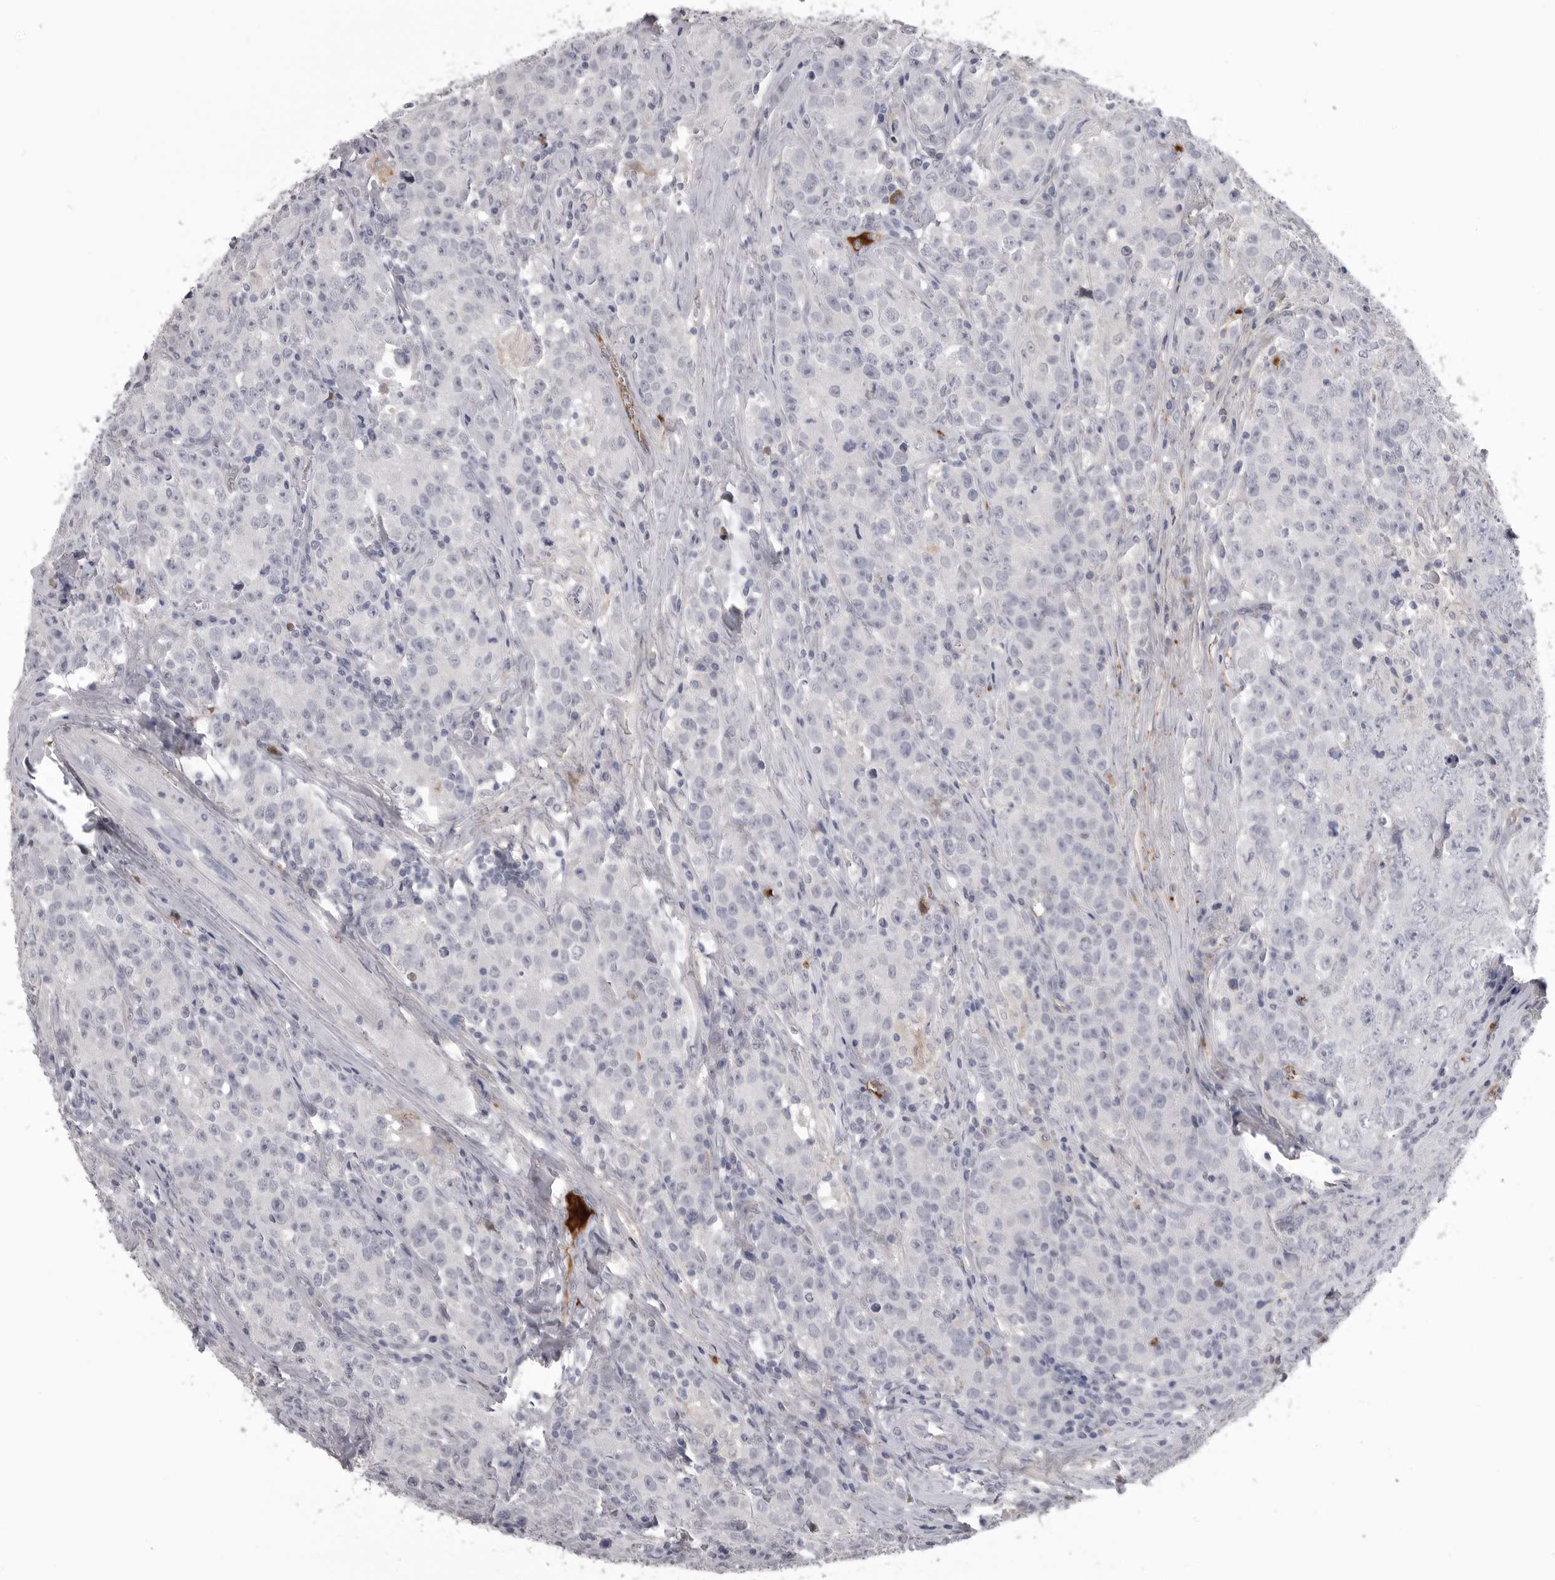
{"staining": {"intensity": "negative", "quantity": "none", "location": "none"}, "tissue": "testis cancer", "cell_type": "Tumor cells", "image_type": "cancer", "snomed": [{"axis": "morphology", "description": "Seminoma, NOS"}, {"axis": "morphology", "description": "Carcinoma, Embryonal, NOS"}, {"axis": "topography", "description": "Testis"}], "caption": "Histopathology image shows no significant protein positivity in tumor cells of testis cancer (embryonal carcinoma). The staining was performed using DAB to visualize the protein expression in brown, while the nuclei were stained in blue with hematoxylin (Magnification: 20x).", "gene": "SERPING1", "patient": {"sex": "male", "age": 43}}